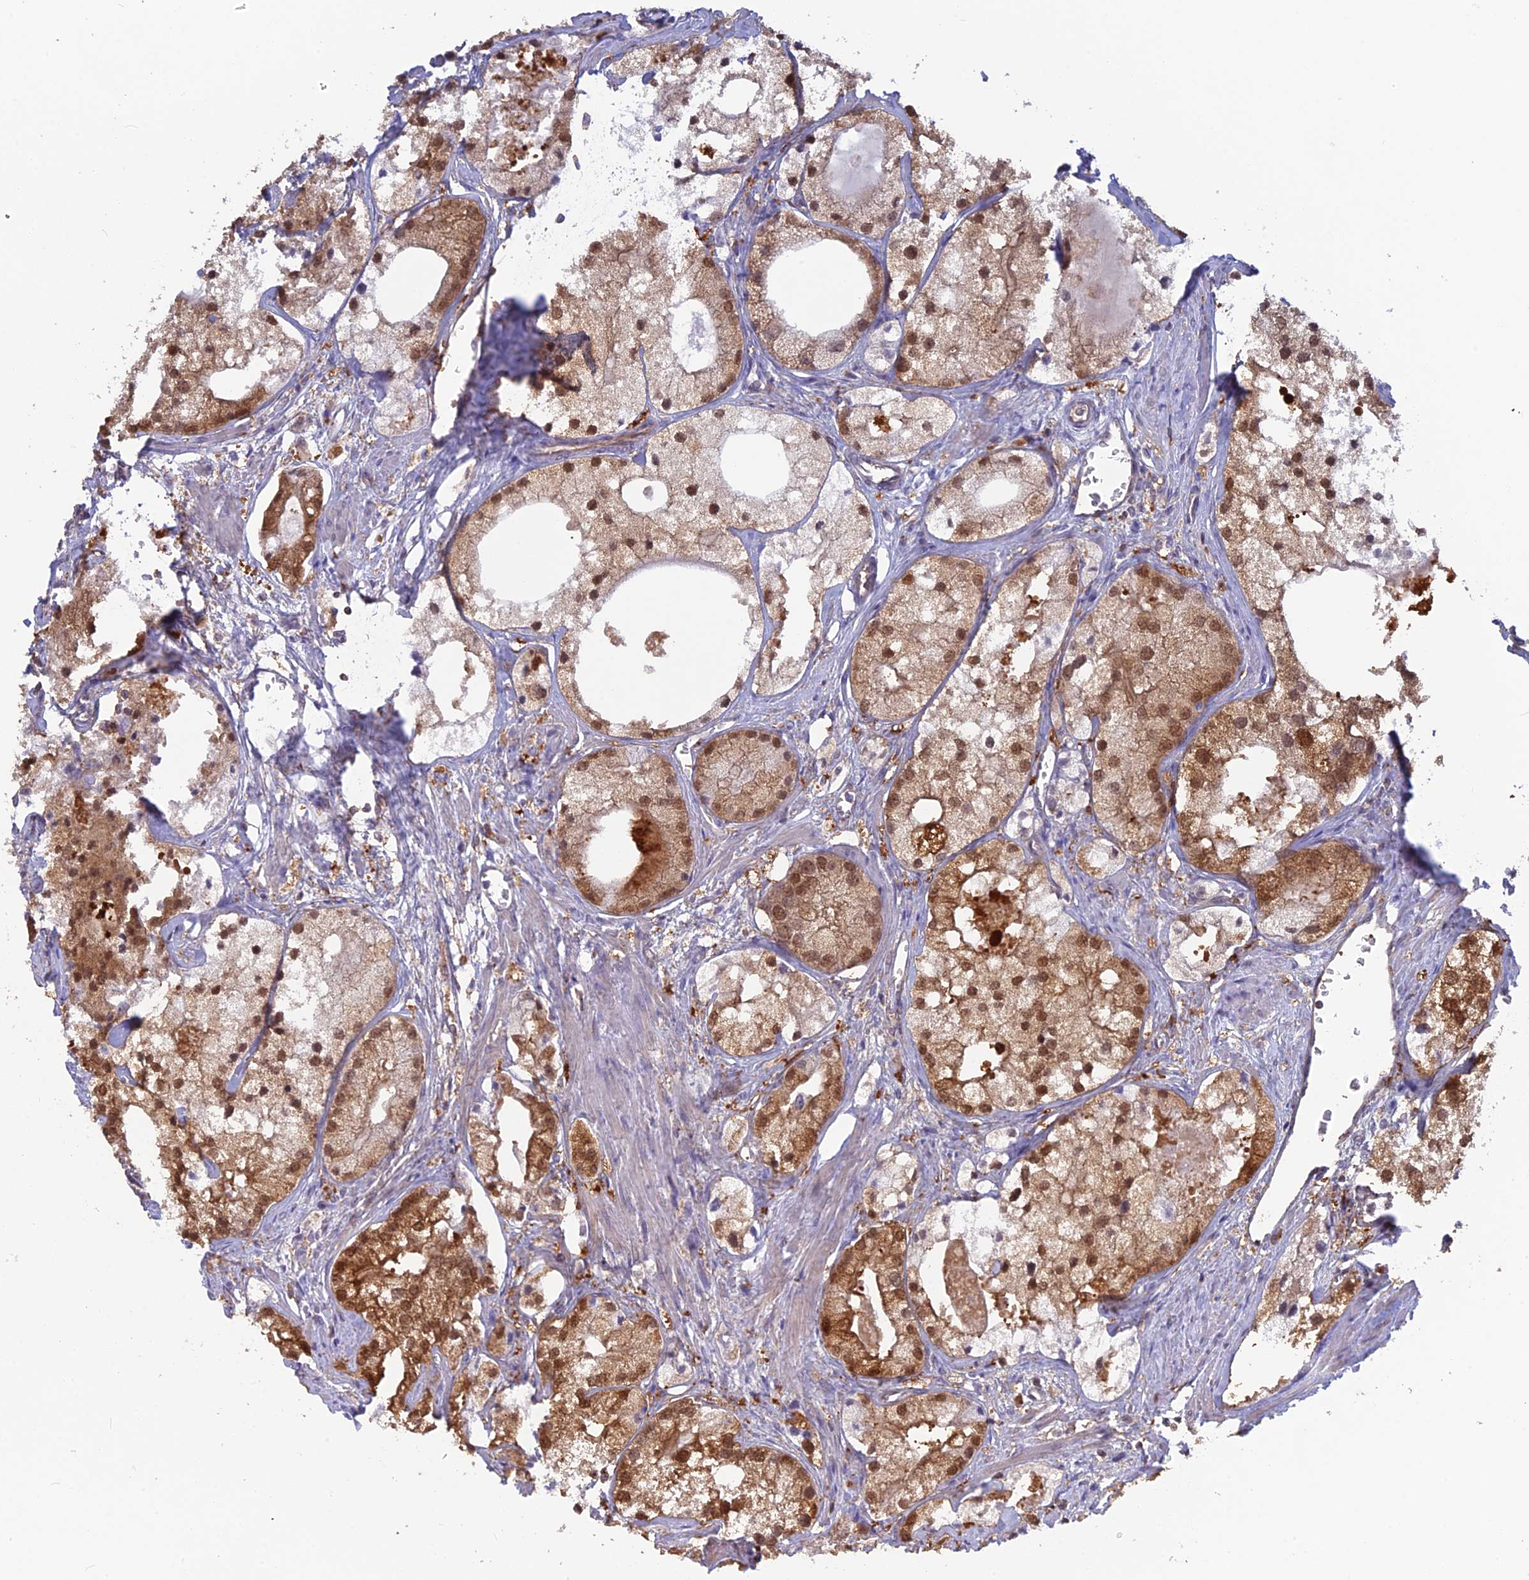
{"staining": {"intensity": "moderate", "quantity": ">75%", "location": "cytoplasmic/membranous,nuclear"}, "tissue": "prostate cancer", "cell_type": "Tumor cells", "image_type": "cancer", "snomed": [{"axis": "morphology", "description": "Adenocarcinoma, Low grade"}, {"axis": "topography", "description": "Prostate"}], "caption": "IHC image of neoplastic tissue: low-grade adenocarcinoma (prostate) stained using IHC shows medium levels of moderate protein expression localized specifically in the cytoplasmic/membranous and nuclear of tumor cells, appearing as a cytoplasmic/membranous and nuclear brown color.", "gene": "HINT1", "patient": {"sex": "male", "age": 69}}